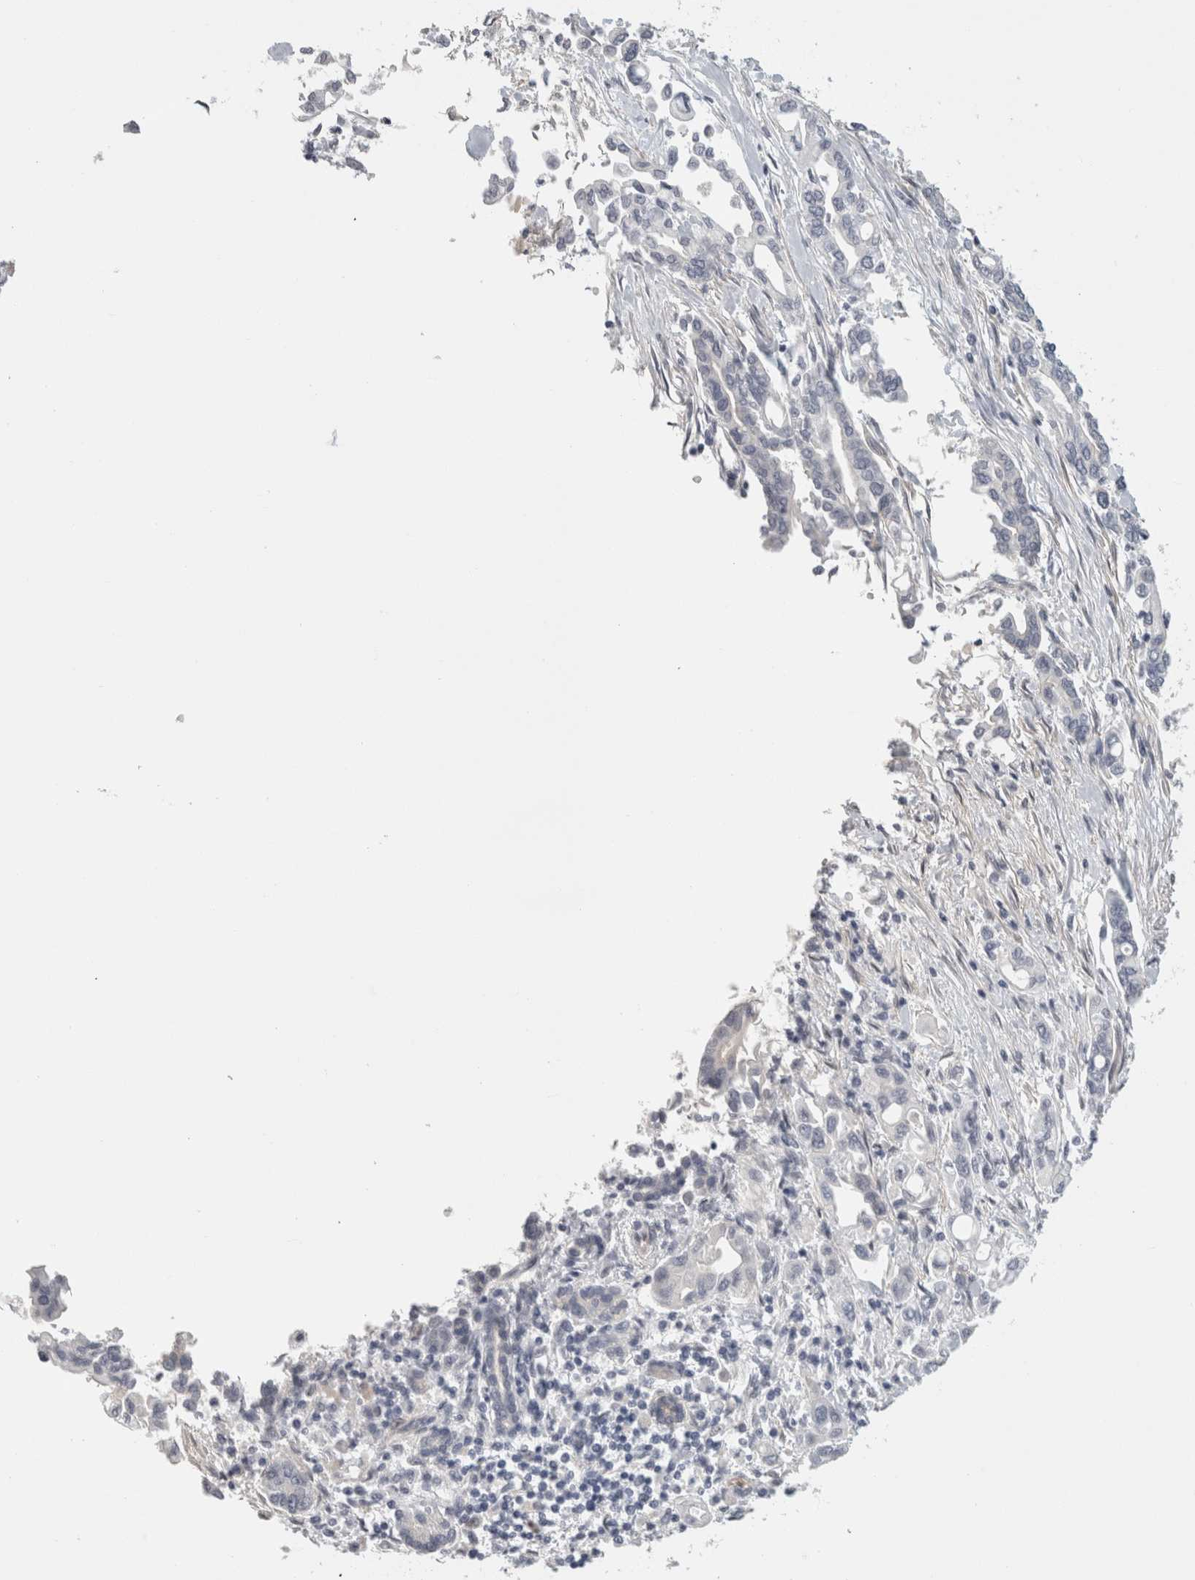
{"staining": {"intensity": "negative", "quantity": "none", "location": "none"}, "tissue": "pancreatic cancer", "cell_type": "Tumor cells", "image_type": "cancer", "snomed": [{"axis": "morphology", "description": "Adenocarcinoma, NOS"}, {"axis": "topography", "description": "Pancreas"}], "caption": "A photomicrograph of human pancreatic cancer is negative for staining in tumor cells.", "gene": "FBLIM1", "patient": {"sex": "female", "age": 57}}